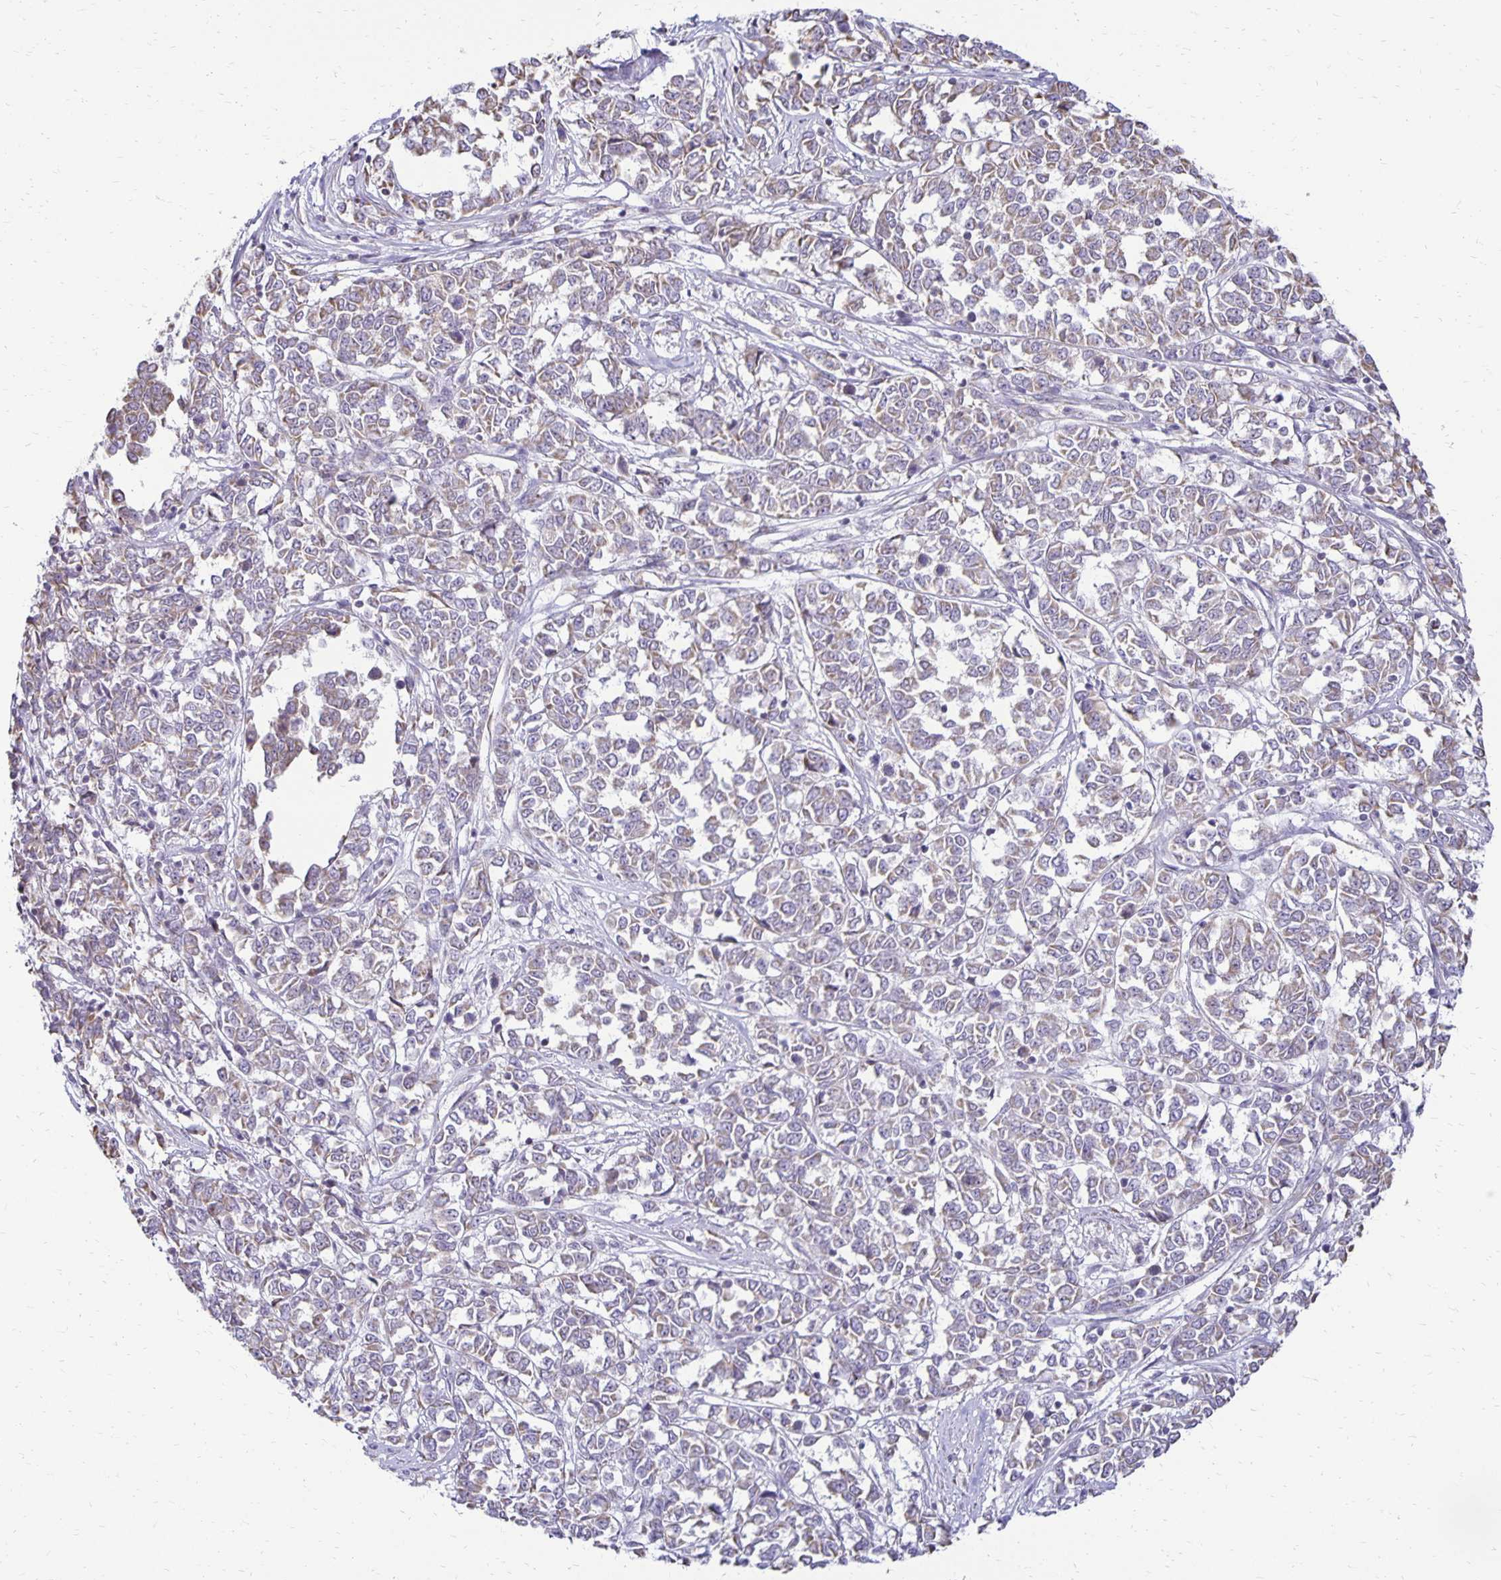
{"staining": {"intensity": "weak", "quantity": "25%-75%", "location": "cytoplasmic/membranous"}, "tissue": "melanoma", "cell_type": "Tumor cells", "image_type": "cancer", "snomed": [{"axis": "morphology", "description": "Malignant melanoma, NOS"}, {"axis": "topography", "description": "Skin"}], "caption": "Malignant melanoma was stained to show a protein in brown. There is low levels of weak cytoplasmic/membranous positivity in about 25%-75% of tumor cells. (Stains: DAB (3,3'-diaminobenzidine) in brown, nuclei in blue, Microscopy: brightfield microscopy at high magnification).", "gene": "FN3K", "patient": {"sex": "female", "age": 72}}